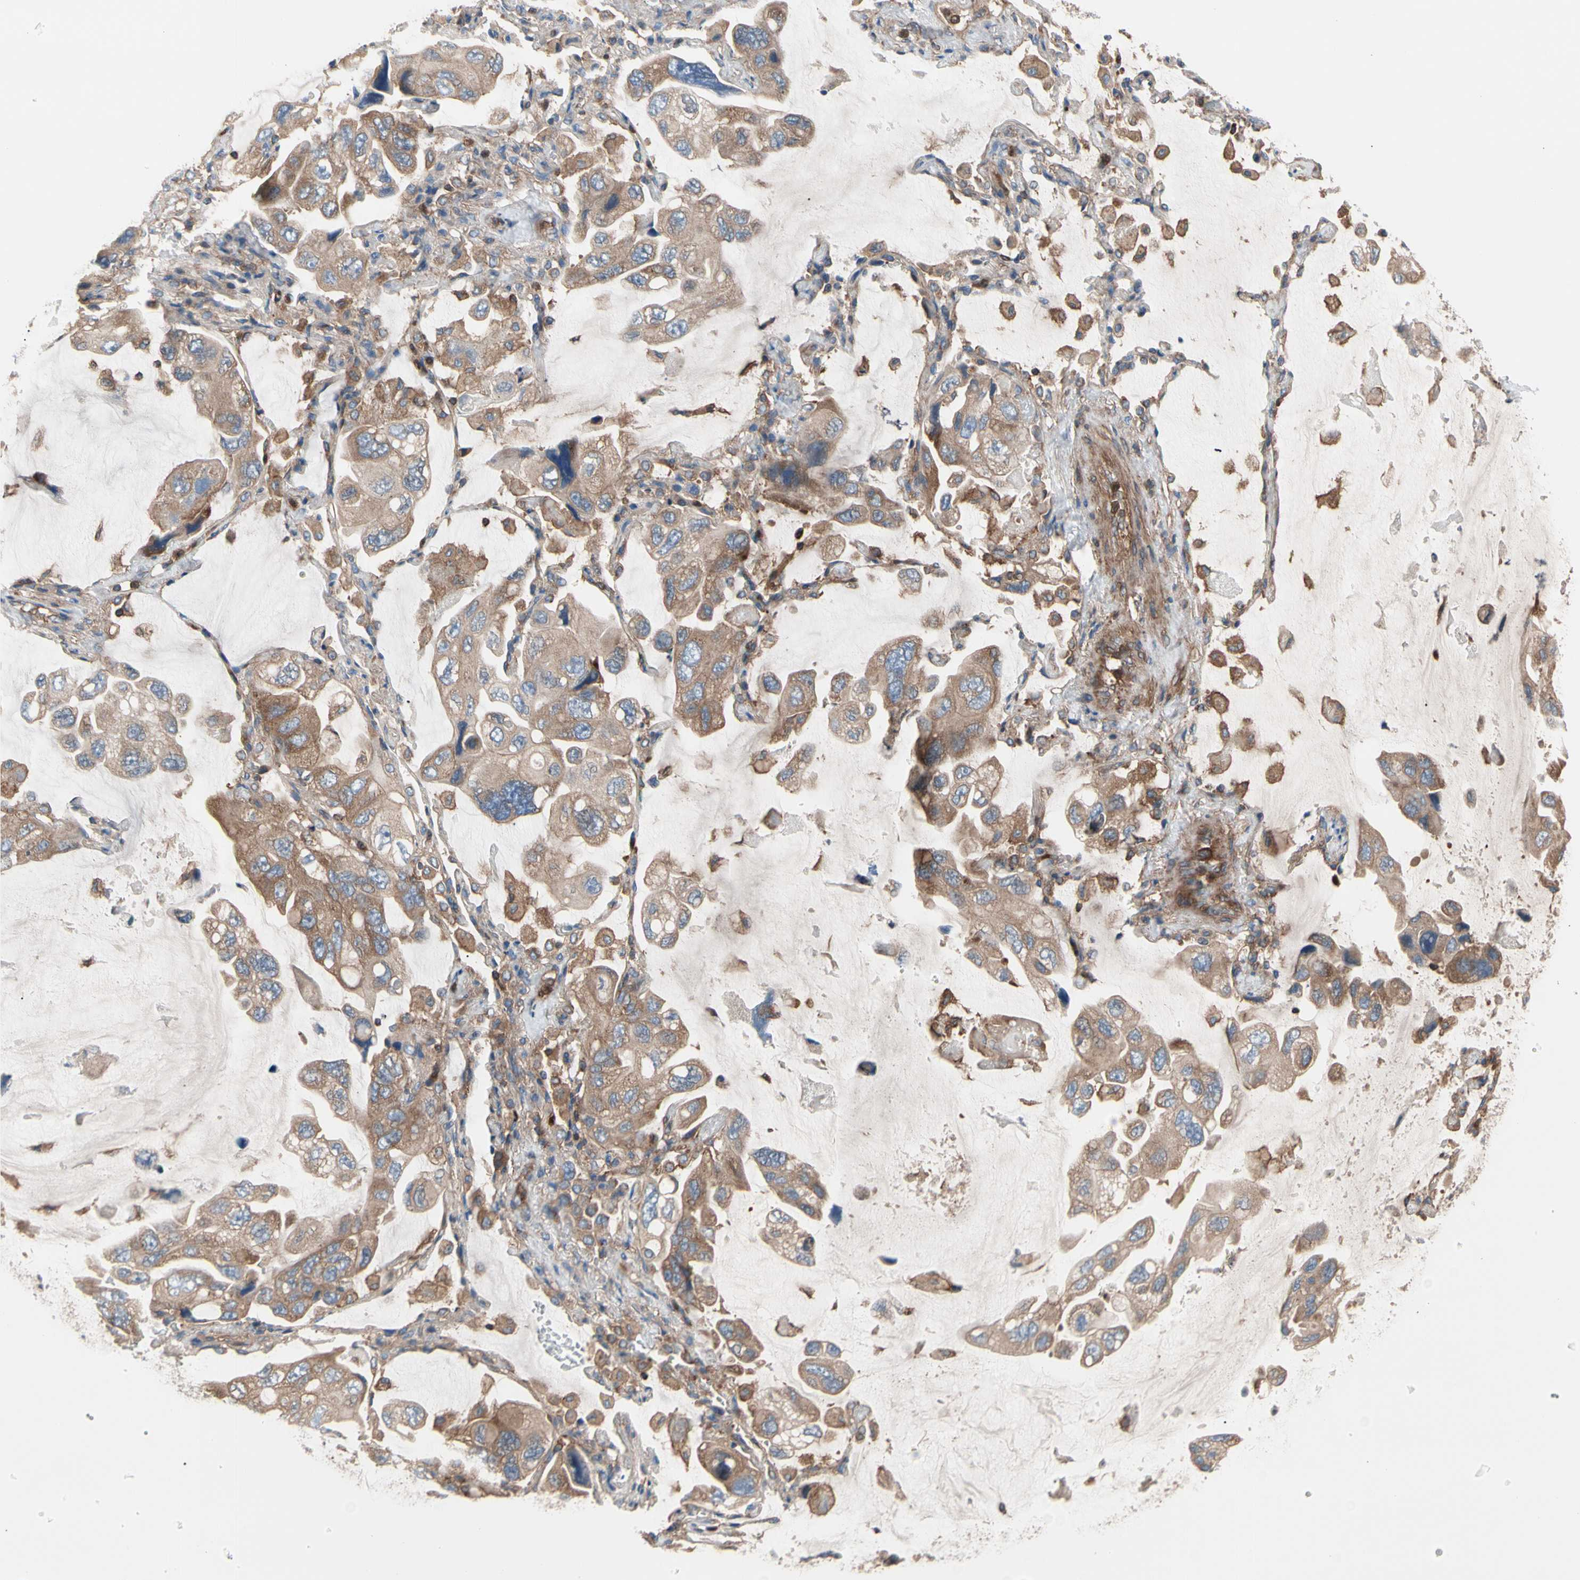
{"staining": {"intensity": "moderate", "quantity": "25%-75%", "location": "cytoplasmic/membranous"}, "tissue": "lung cancer", "cell_type": "Tumor cells", "image_type": "cancer", "snomed": [{"axis": "morphology", "description": "Squamous cell carcinoma, NOS"}, {"axis": "topography", "description": "Lung"}], "caption": "Lung squamous cell carcinoma stained for a protein shows moderate cytoplasmic/membranous positivity in tumor cells.", "gene": "ROCK1", "patient": {"sex": "female", "age": 73}}